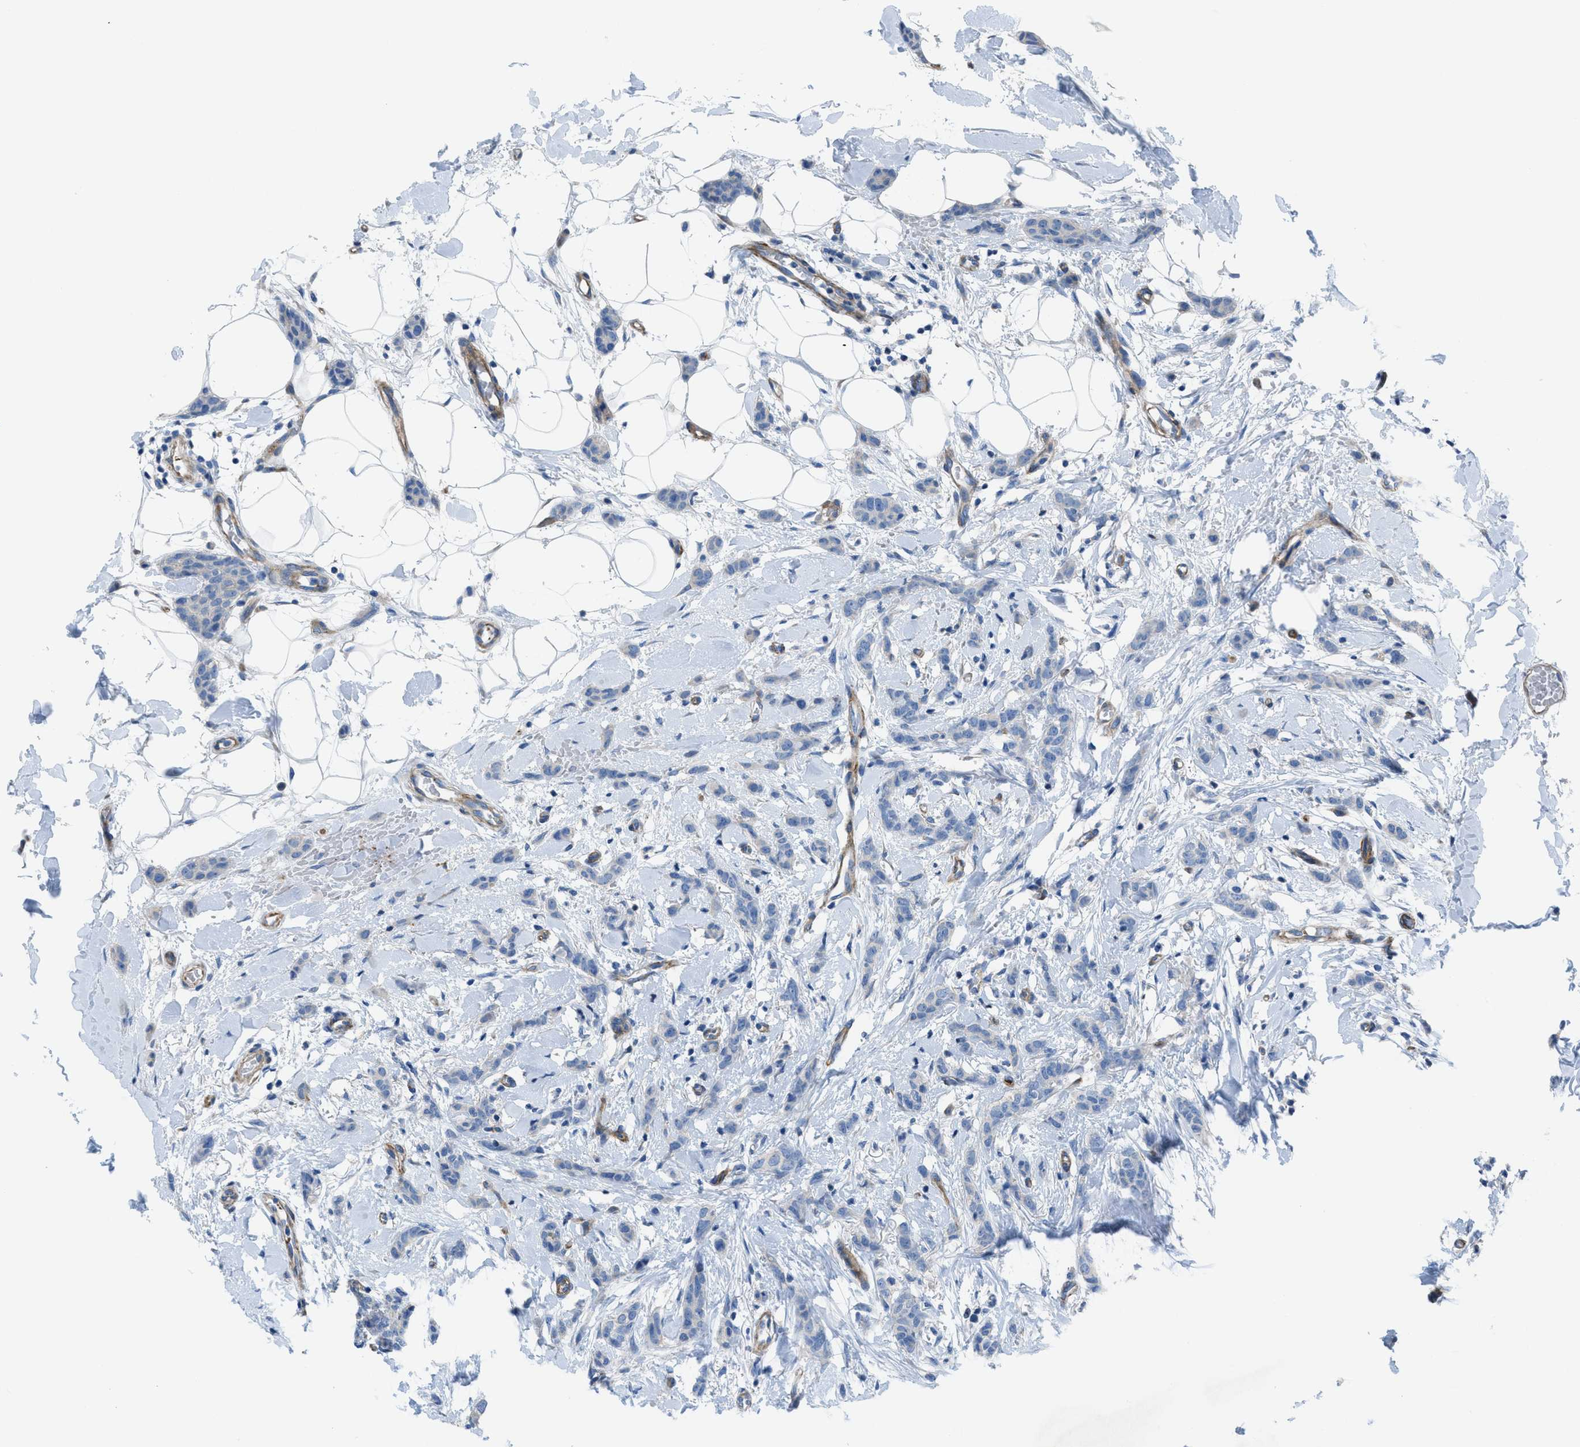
{"staining": {"intensity": "negative", "quantity": "none", "location": "none"}, "tissue": "breast cancer", "cell_type": "Tumor cells", "image_type": "cancer", "snomed": [{"axis": "morphology", "description": "Lobular carcinoma"}, {"axis": "topography", "description": "Skin"}, {"axis": "topography", "description": "Breast"}], "caption": "Tumor cells are negative for brown protein staining in breast lobular carcinoma. Brightfield microscopy of immunohistochemistry (IHC) stained with DAB (brown) and hematoxylin (blue), captured at high magnification.", "gene": "KCNH7", "patient": {"sex": "female", "age": 46}}